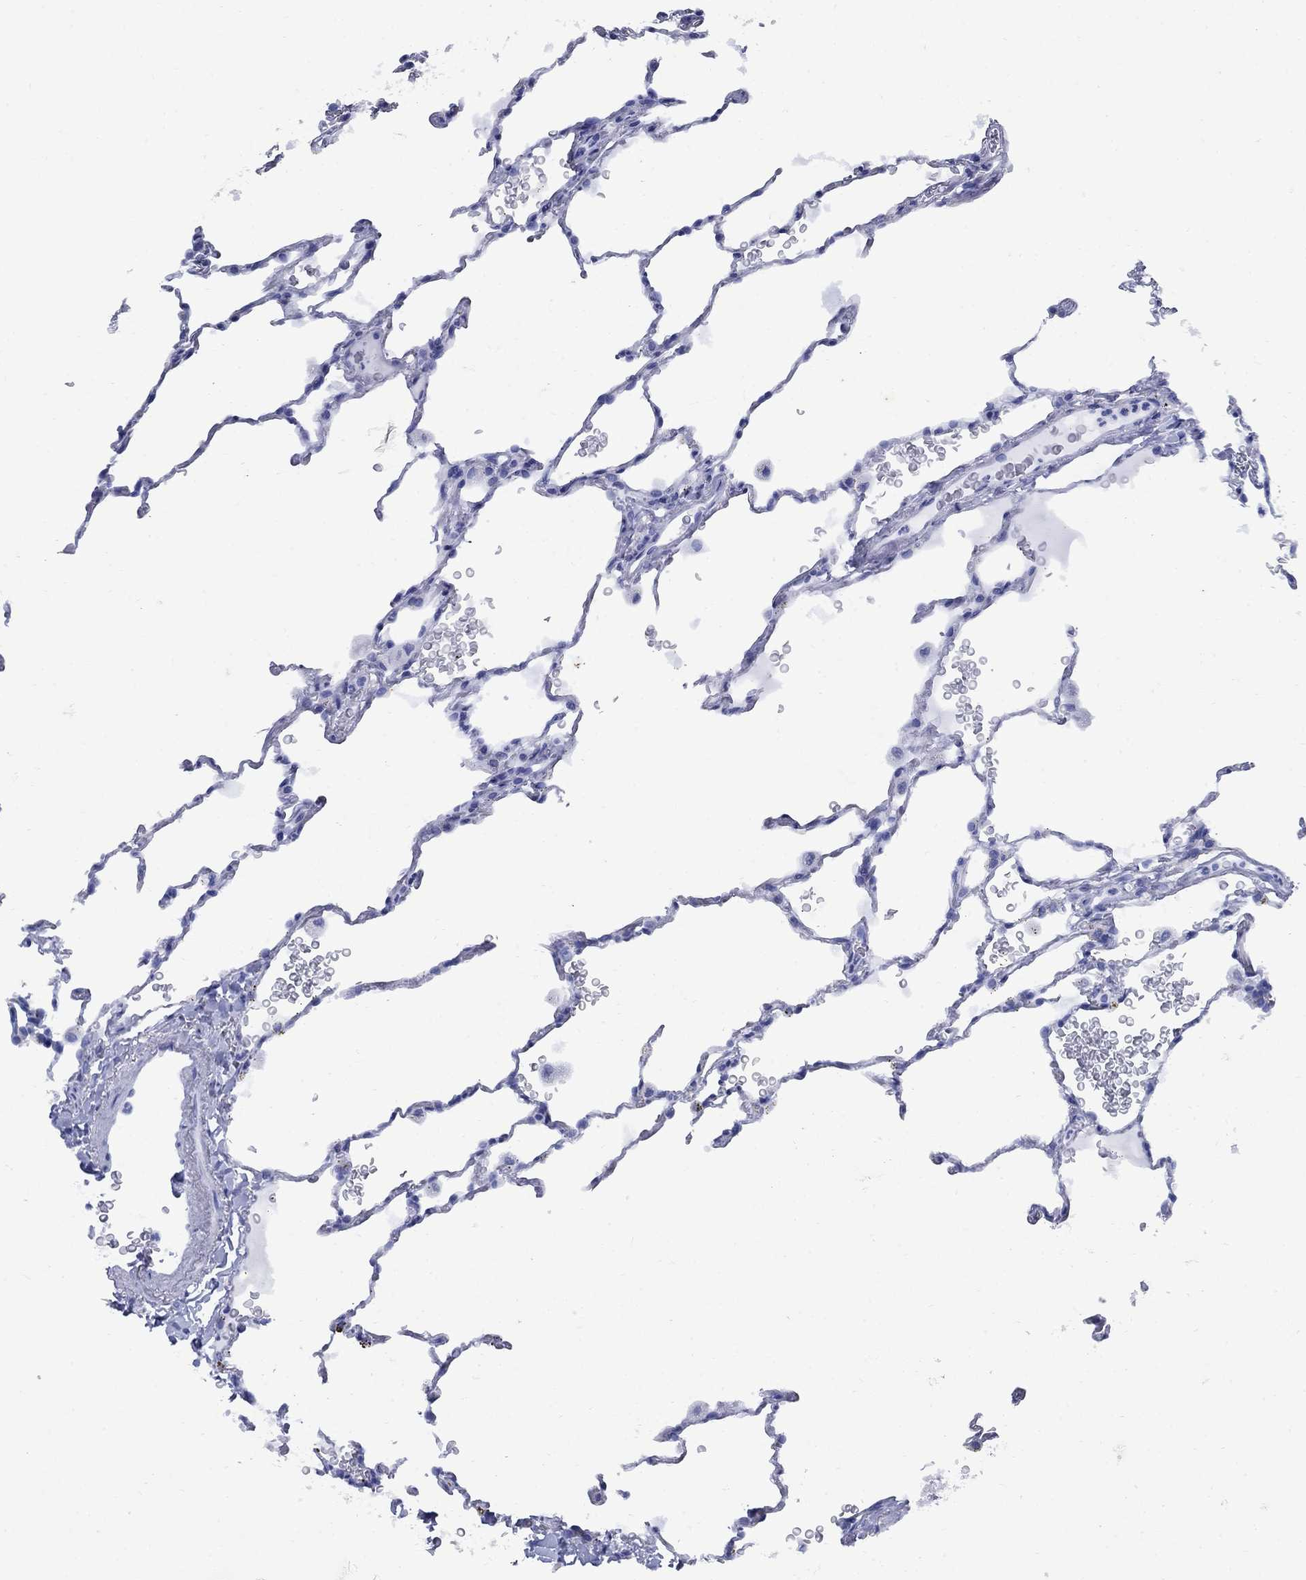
{"staining": {"intensity": "negative", "quantity": "none", "location": "none"}, "tissue": "lung", "cell_type": "Alveolar cells", "image_type": "normal", "snomed": [{"axis": "morphology", "description": "Normal tissue, NOS"}, {"axis": "morphology", "description": "Adenocarcinoma, metastatic, NOS"}, {"axis": "topography", "description": "Lung"}], "caption": "IHC of normal lung exhibits no staining in alveolar cells. The staining was performed using DAB (3,3'-diaminobenzidine) to visualize the protein expression in brown, while the nuclei were stained in blue with hematoxylin (Magnification: 20x).", "gene": "CD1A", "patient": {"sex": "male", "age": 45}}